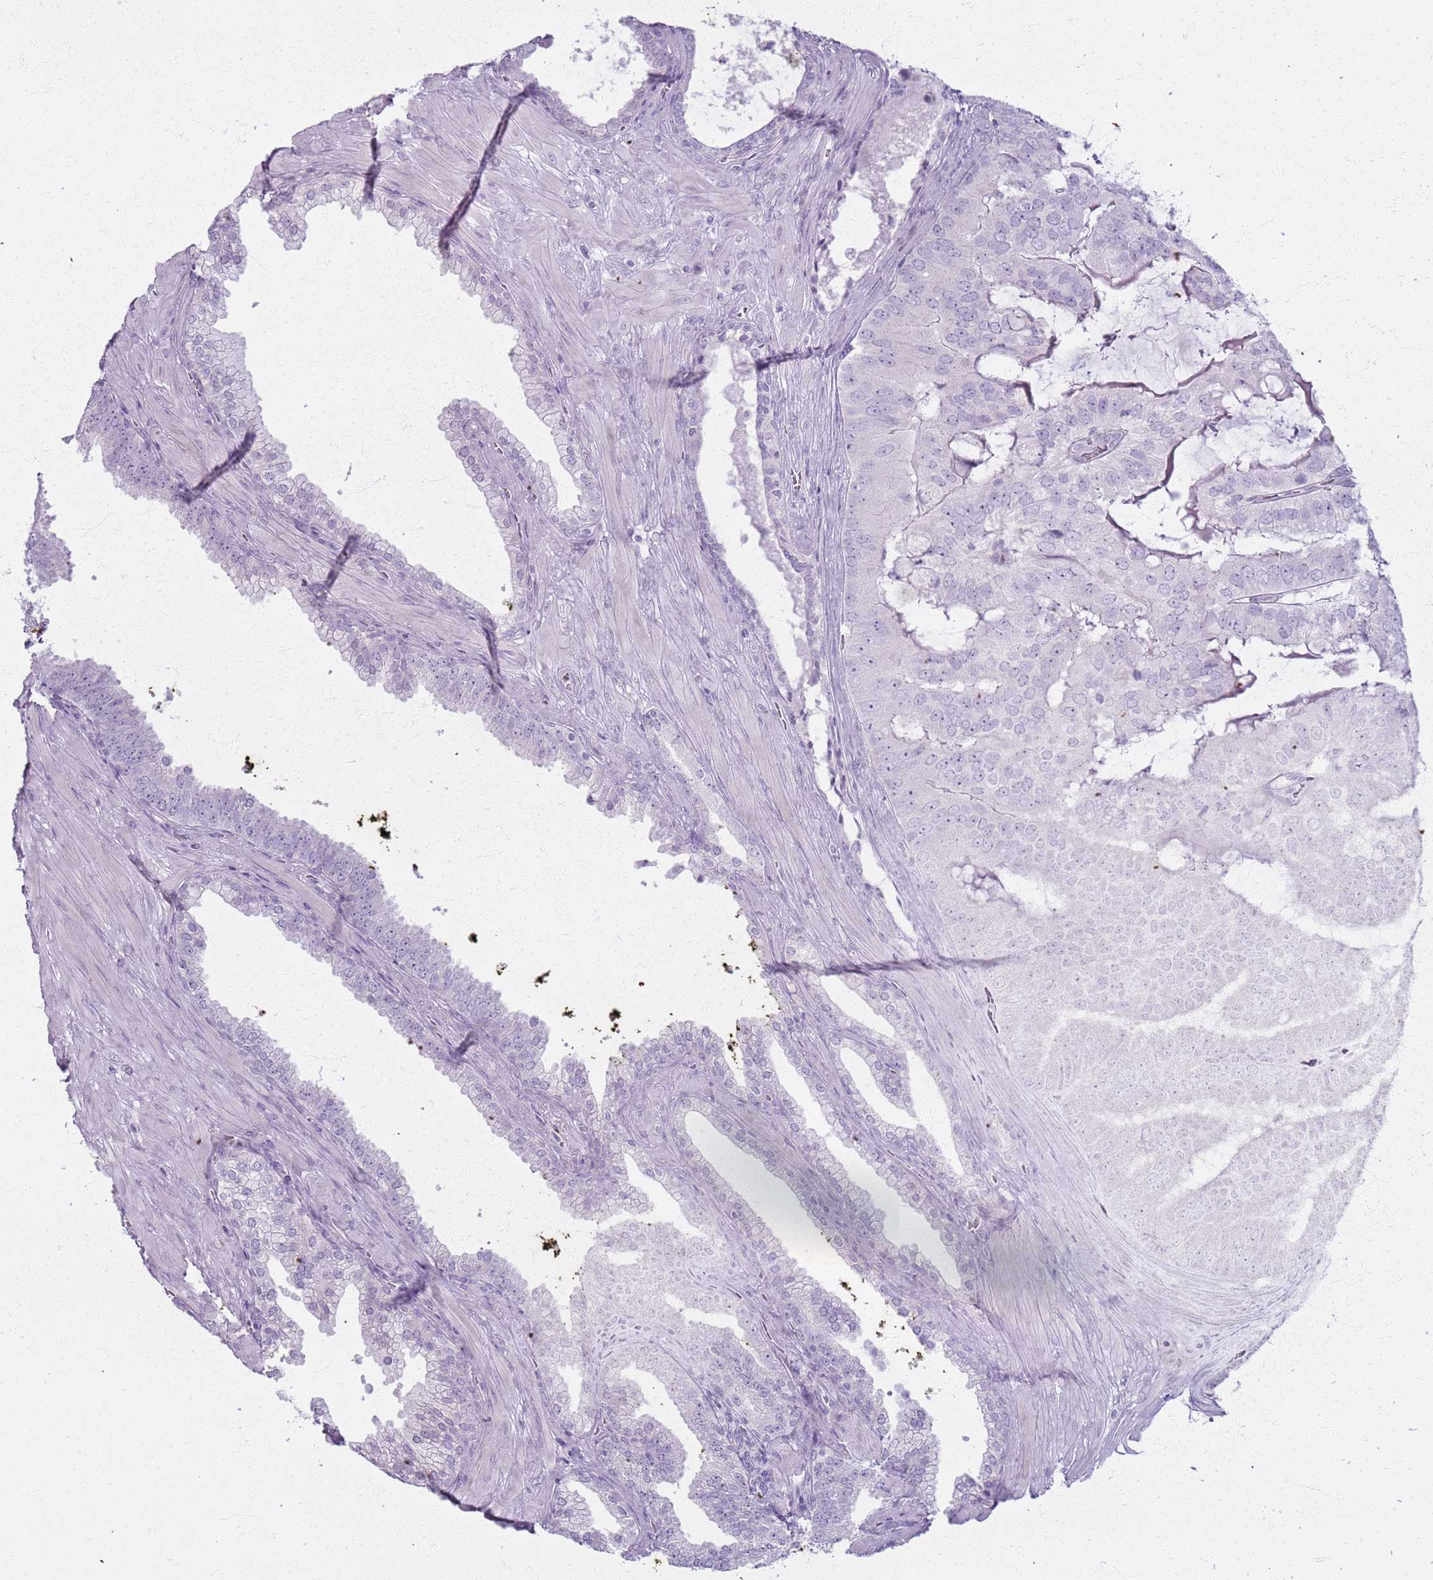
{"staining": {"intensity": "negative", "quantity": "none", "location": "none"}, "tissue": "prostate cancer", "cell_type": "Tumor cells", "image_type": "cancer", "snomed": [{"axis": "morphology", "description": "Adenocarcinoma, High grade"}, {"axis": "topography", "description": "Prostate"}], "caption": "There is no significant positivity in tumor cells of prostate cancer (adenocarcinoma (high-grade)).", "gene": "CSRP3", "patient": {"sex": "male", "age": 55}}